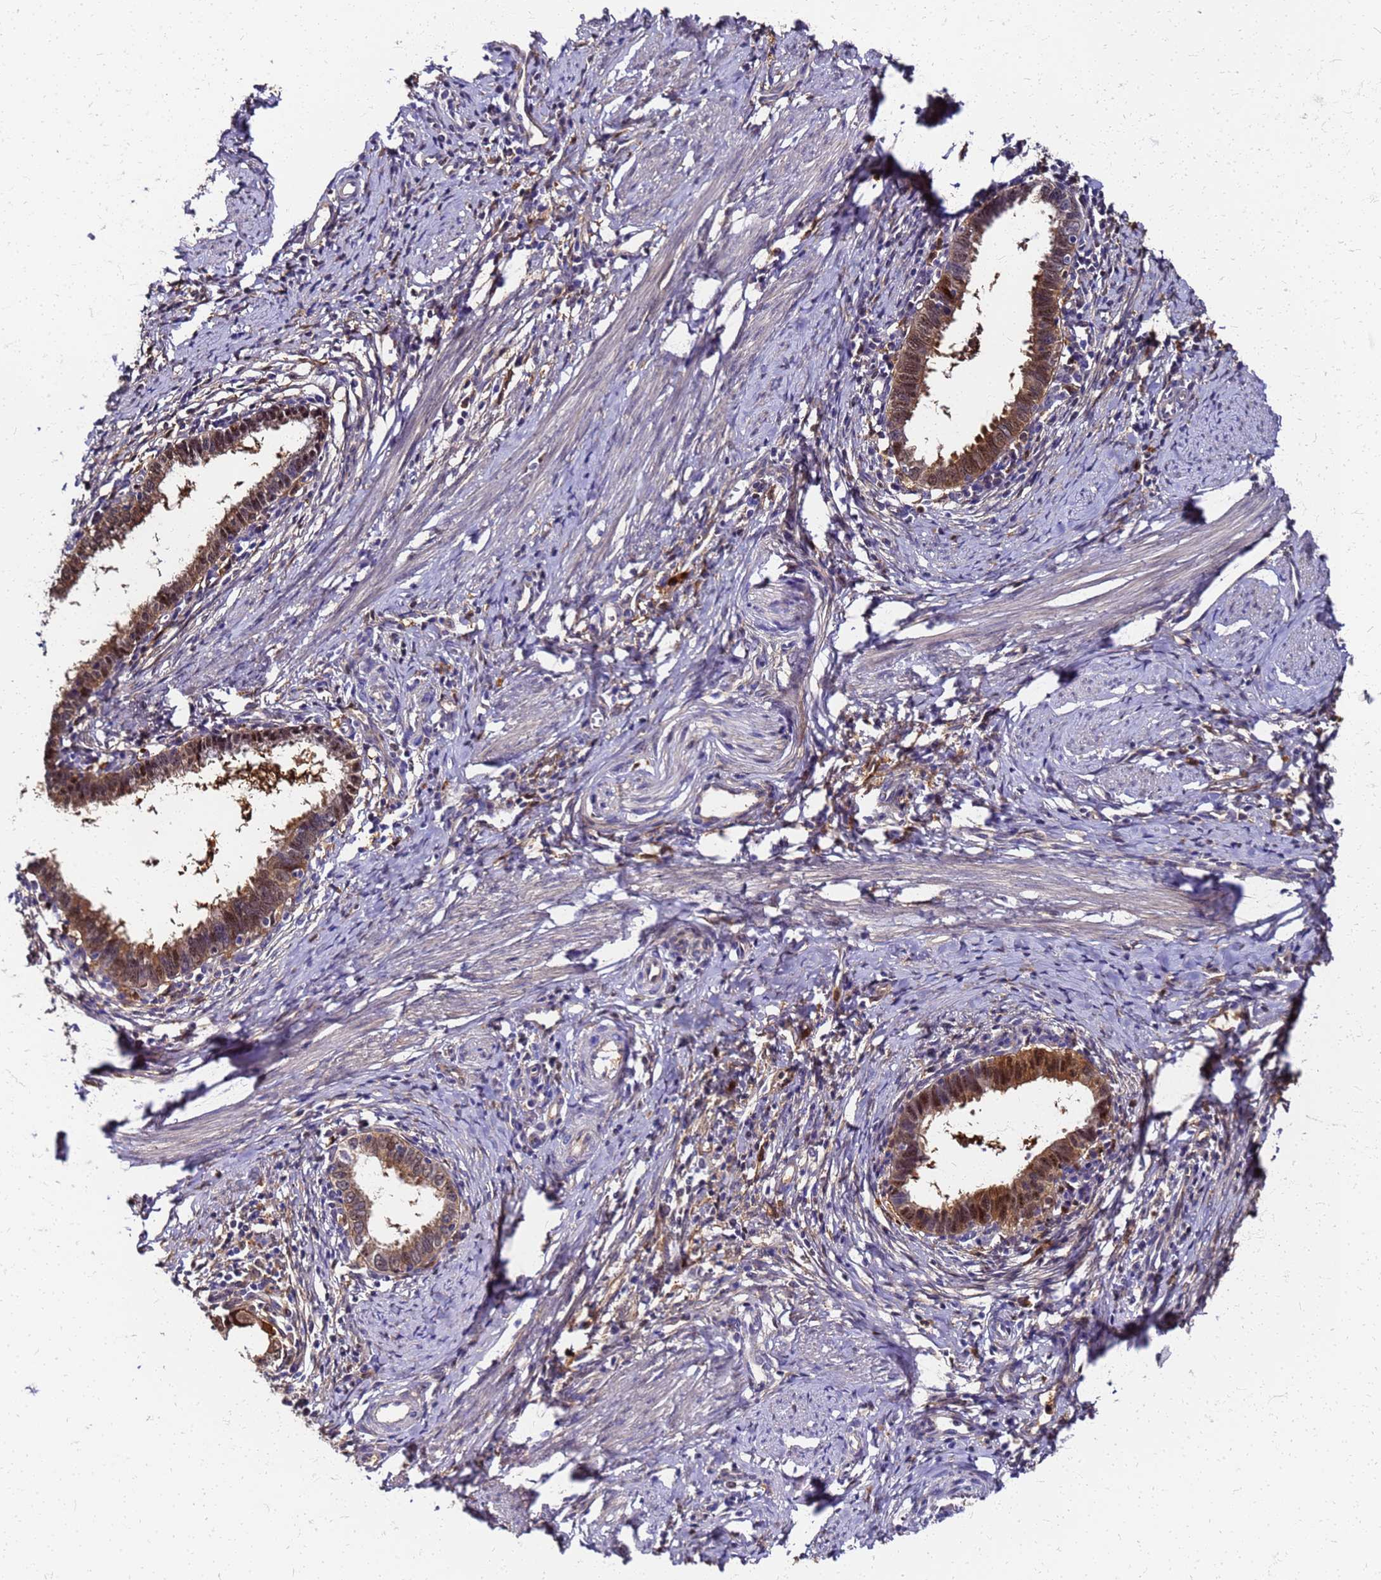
{"staining": {"intensity": "strong", "quantity": "25%-75%", "location": "cytoplasmic/membranous,nuclear"}, "tissue": "cervical cancer", "cell_type": "Tumor cells", "image_type": "cancer", "snomed": [{"axis": "morphology", "description": "Adenocarcinoma, NOS"}, {"axis": "topography", "description": "Cervix"}], "caption": "Immunohistochemistry (IHC) (DAB (3,3'-diaminobenzidine)) staining of cervical cancer (adenocarcinoma) demonstrates strong cytoplasmic/membranous and nuclear protein staining in about 25%-75% of tumor cells. (Stains: DAB in brown, nuclei in blue, Microscopy: brightfield microscopy at high magnification).", "gene": "S100A11", "patient": {"sex": "female", "age": 36}}